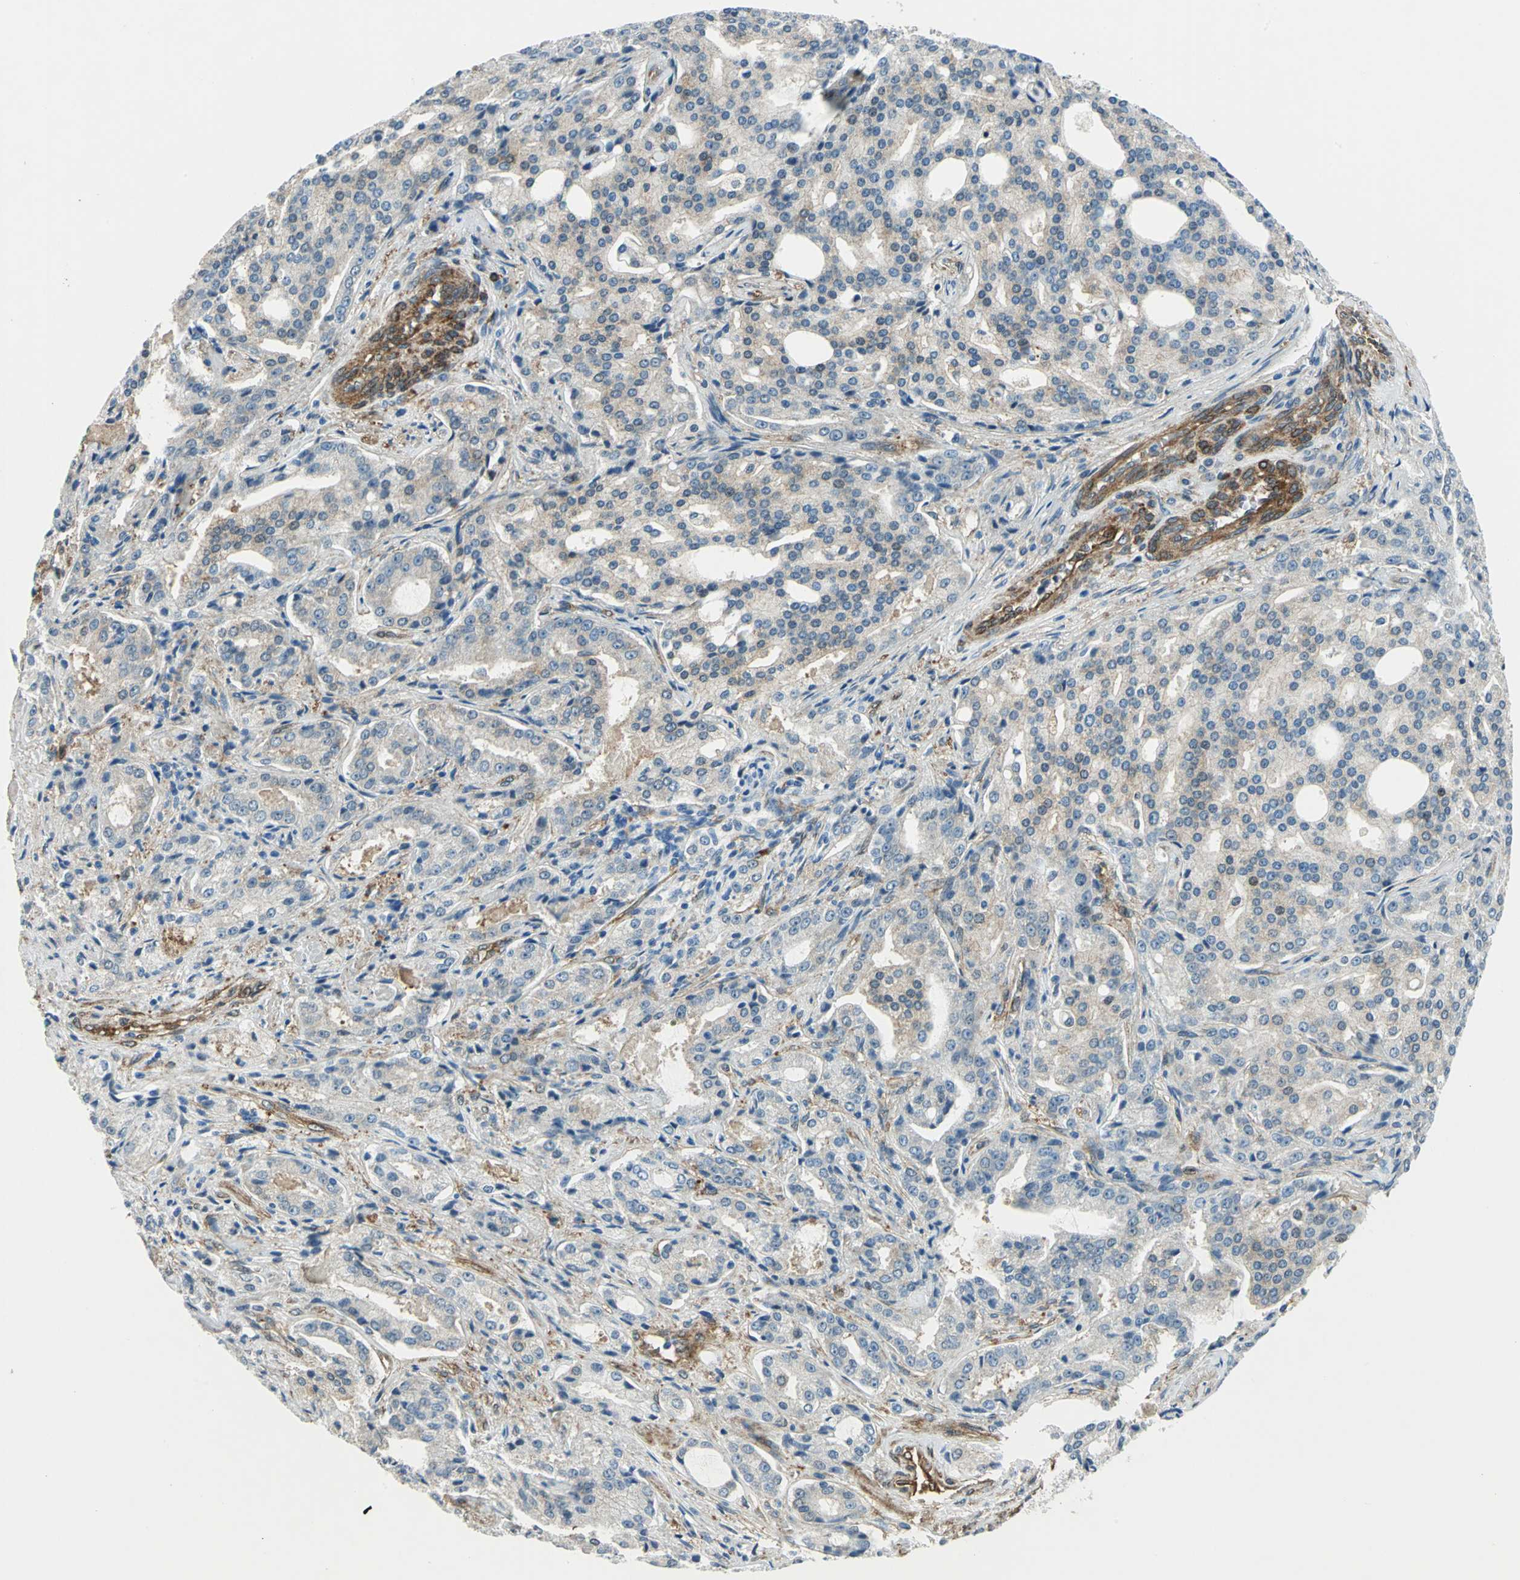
{"staining": {"intensity": "weak", "quantity": "<25%", "location": "cytoplasmic/membranous"}, "tissue": "prostate cancer", "cell_type": "Tumor cells", "image_type": "cancer", "snomed": [{"axis": "morphology", "description": "Adenocarcinoma, High grade"}, {"axis": "topography", "description": "Prostate"}], "caption": "Tumor cells show no significant protein staining in prostate cancer (high-grade adenocarcinoma).", "gene": "HSPB1", "patient": {"sex": "male", "age": 72}}